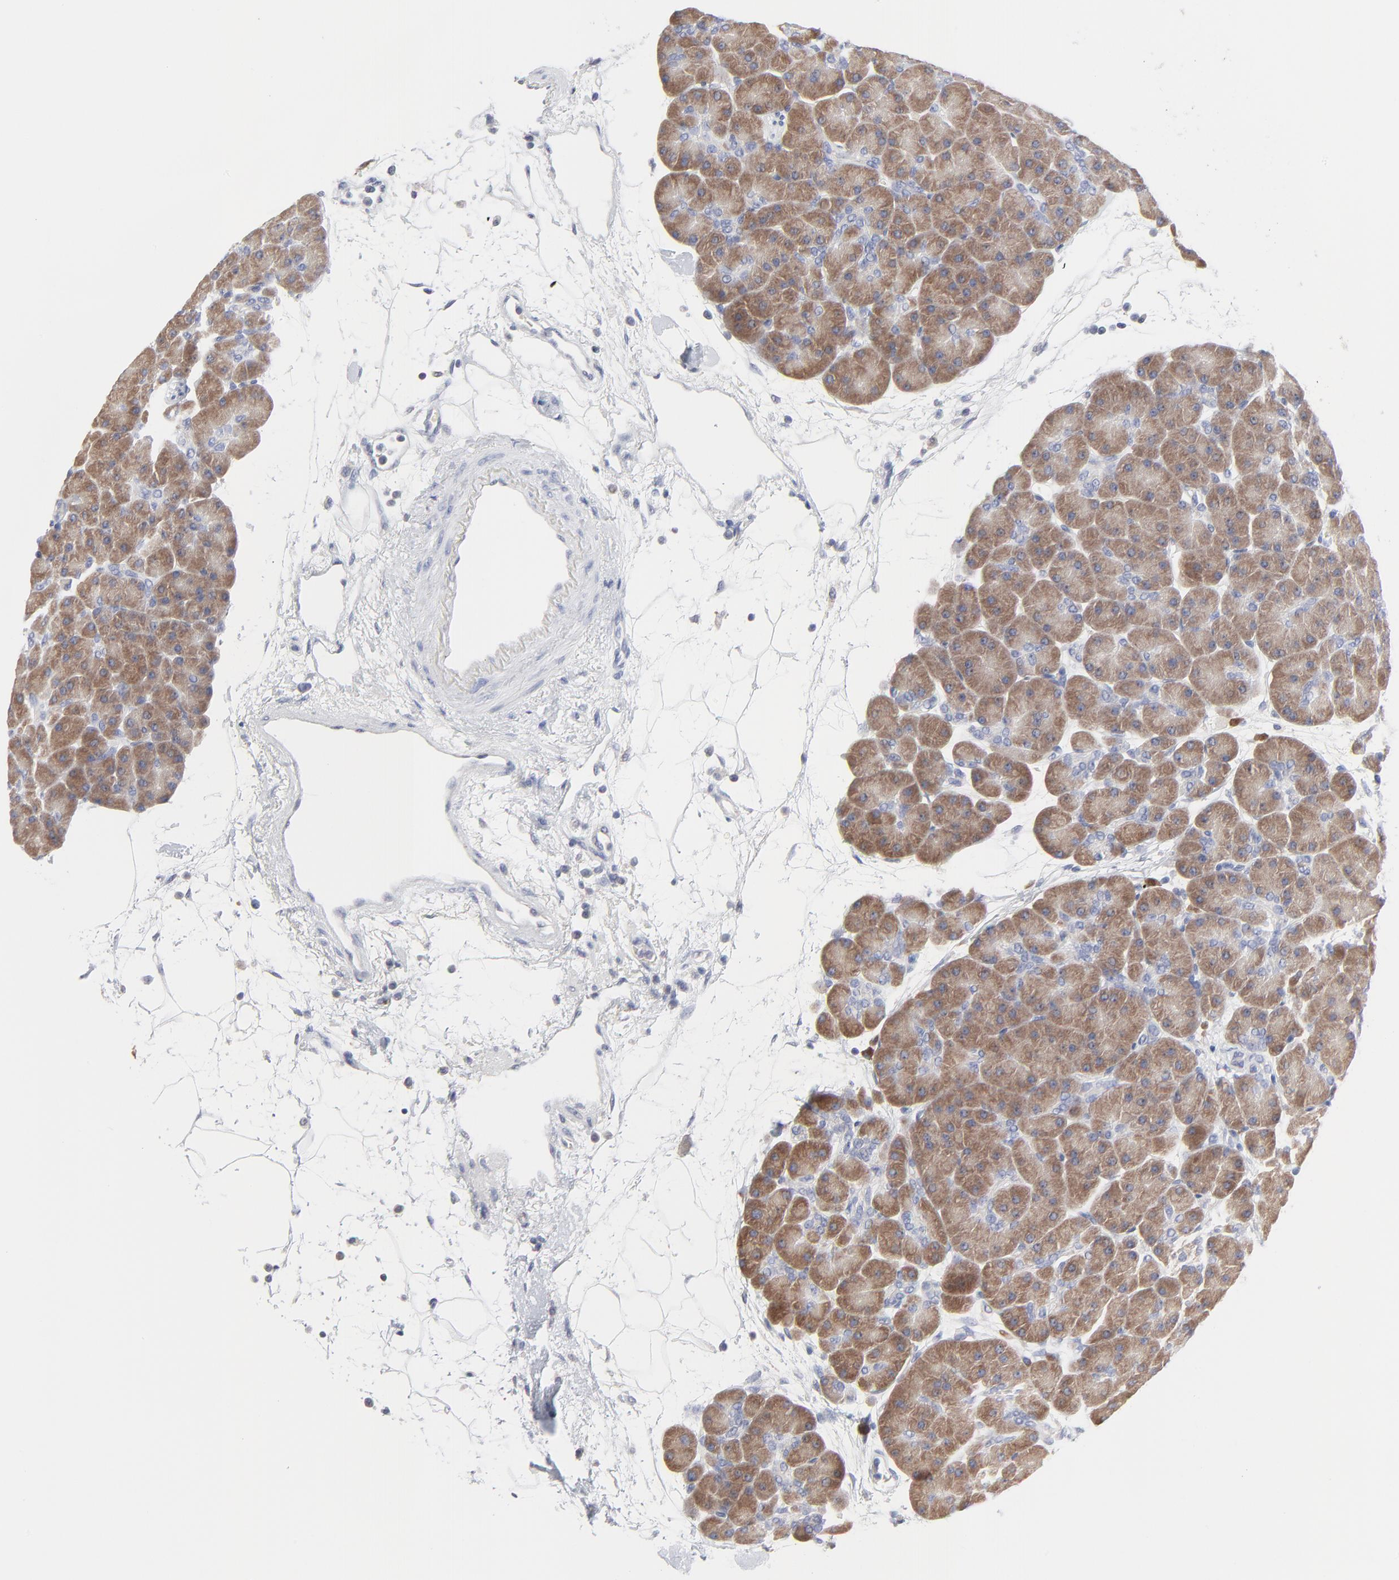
{"staining": {"intensity": "moderate", "quantity": ">75%", "location": "cytoplasmic/membranous"}, "tissue": "pancreas", "cell_type": "Exocrine glandular cells", "image_type": "normal", "snomed": [{"axis": "morphology", "description": "Normal tissue, NOS"}, {"axis": "topography", "description": "Pancreas"}], "caption": "DAB (3,3'-diaminobenzidine) immunohistochemical staining of unremarkable pancreas shows moderate cytoplasmic/membranous protein positivity in approximately >75% of exocrine glandular cells.", "gene": "TRIM22", "patient": {"sex": "male", "age": 66}}